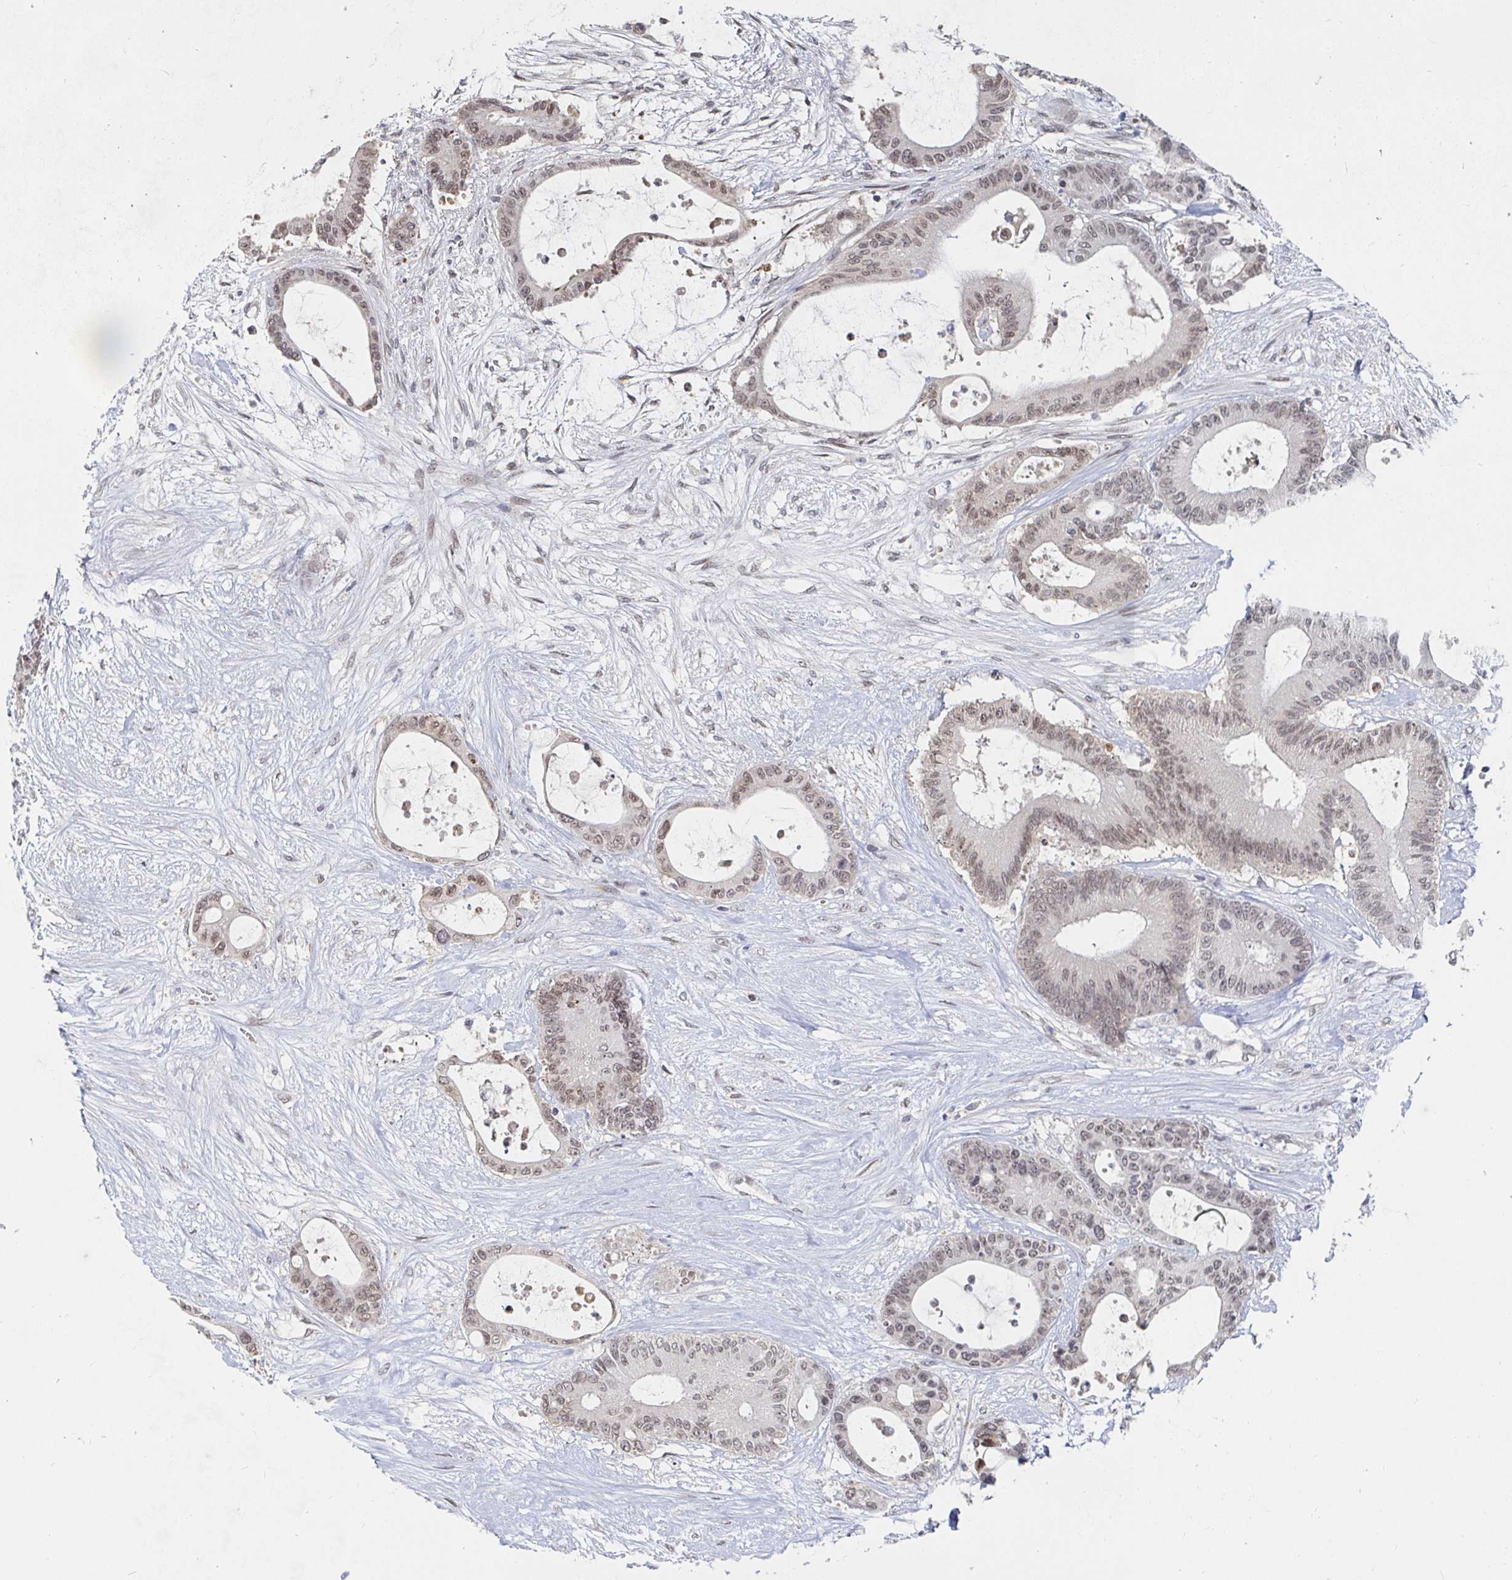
{"staining": {"intensity": "weak", "quantity": "25%-75%", "location": "nuclear"}, "tissue": "liver cancer", "cell_type": "Tumor cells", "image_type": "cancer", "snomed": [{"axis": "morphology", "description": "Normal tissue, NOS"}, {"axis": "morphology", "description": "Cholangiocarcinoma"}, {"axis": "topography", "description": "Liver"}, {"axis": "topography", "description": "Peripheral nerve tissue"}], "caption": "Liver cancer (cholangiocarcinoma) stained for a protein reveals weak nuclear positivity in tumor cells.", "gene": "CHD2", "patient": {"sex": "female", "age": 73}}